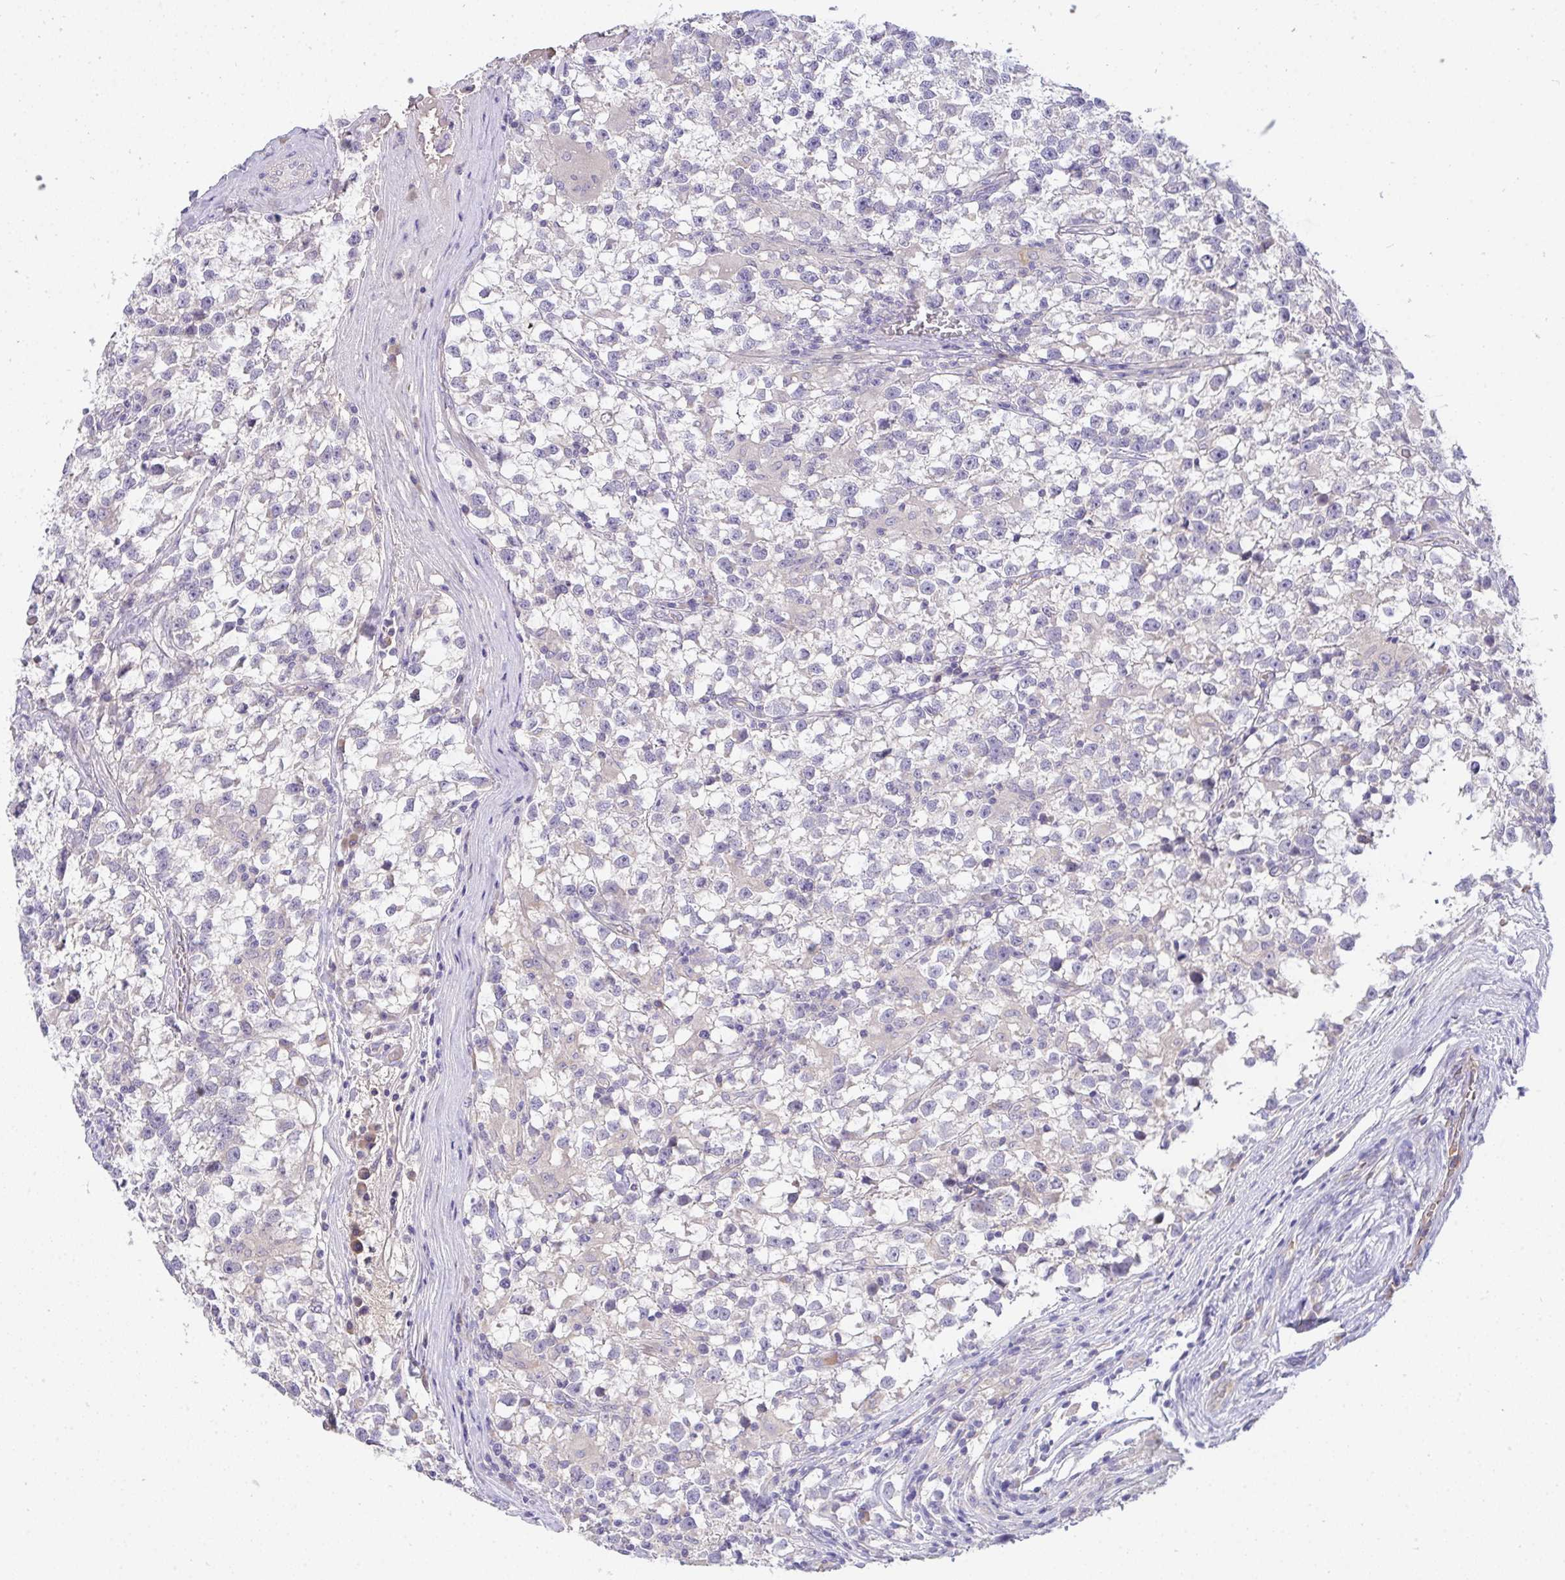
{"staining": {"intensity": "negative", "quantity": "none", "location": "none"}, "tissue": "testis cancer", "cell_type": "Tumor cells", "image_type": "cancer", "snomed": [{"axis": "morphology", "description": "Seminoma, NOS"}, {"axis": "topography", "description": "Testis"}], "caption": "An image of human testis cancer (seminoma) is negative for staining in tumor cells.", "gene": "ZNF581", "patient": {"sex": "male", "age": 31}}